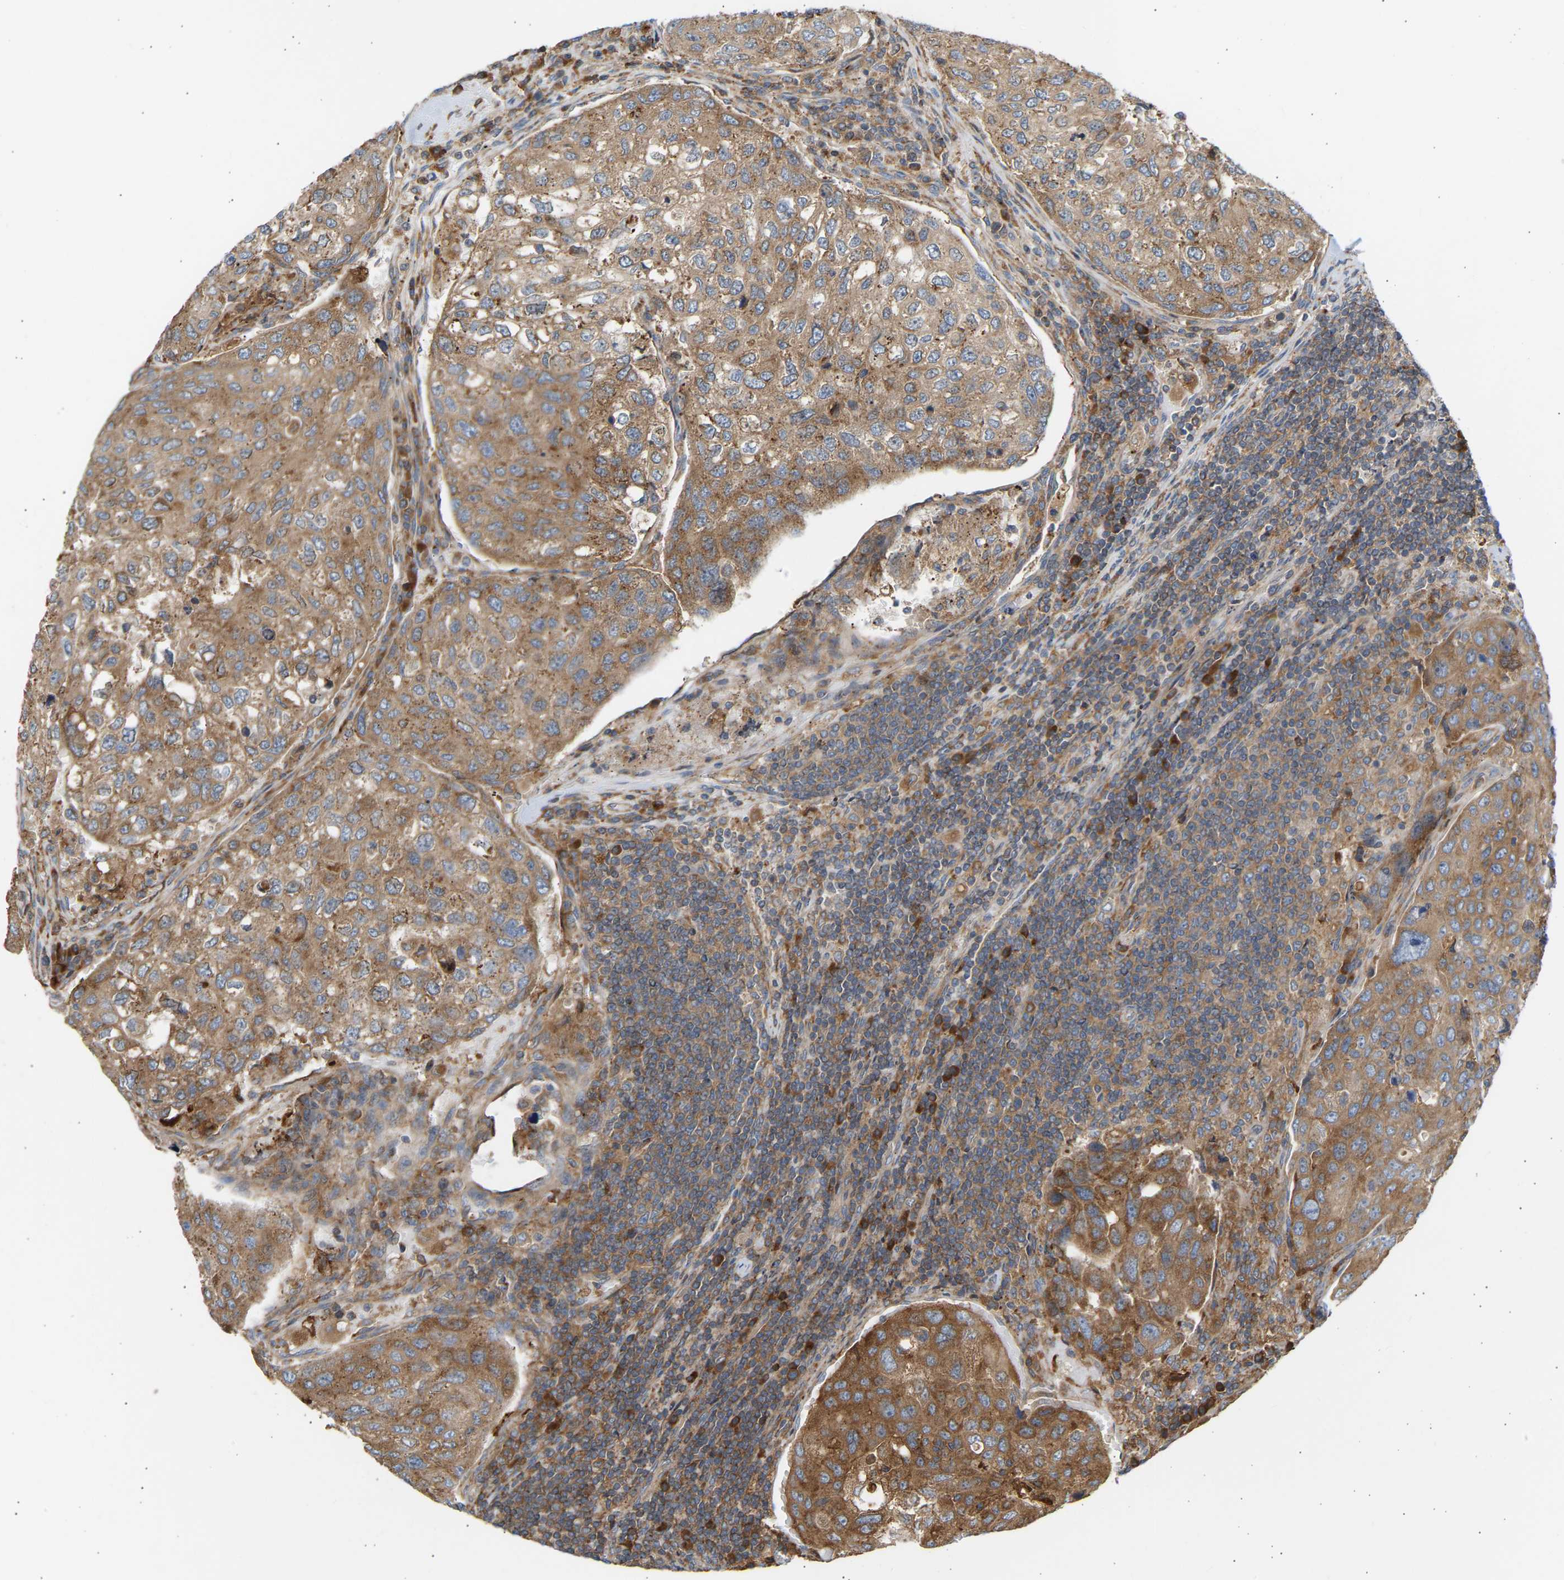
{"staining": {"intensity": "moderate", "quantity": ">75%", "location": "cytoplasmic/membranous"}, "tissue": "urothelial cancer", "cell_type": "Tumor cells", "image_type": "cancer", "snomed": [{"axis": "morphology", "description": "Urothelial carcinoma, High grade"}, {"axis": "topography", "description": "Lymph node"}, {"axis": "topography", "description": "Urinary bladder"}], "caption": "Immunohistochemical staining of human urothelial cancer demonstrates moderate cytoplasmic/membranous protein expression in about >75% of tumor cells.", "gene": "GCN1", "patient": {"sex": "male", "age": 51}}